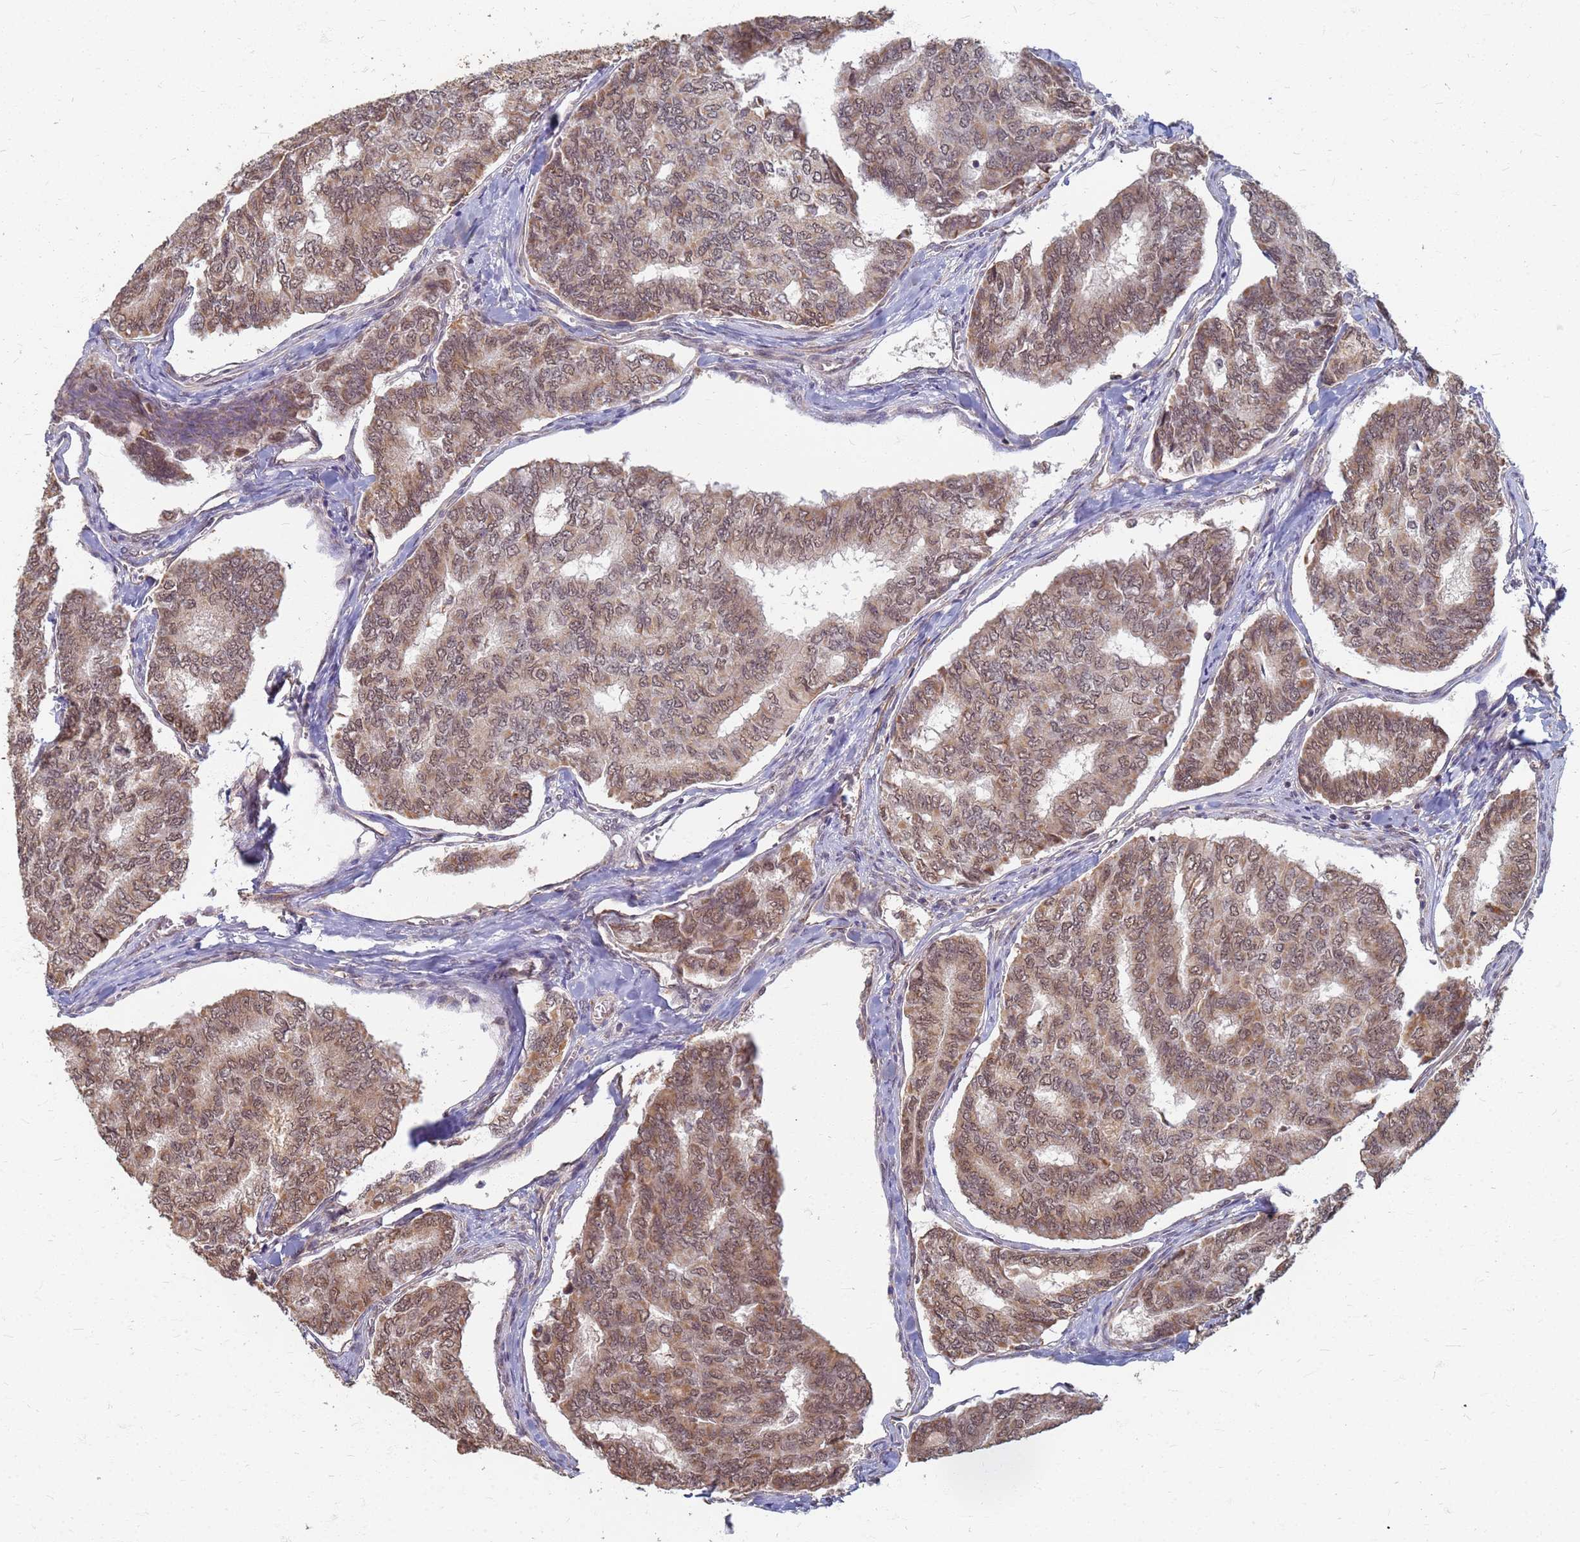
{"staining": {"intensity": "moderate", "quantity": ">75%", "location": "cytoplasmic/membranous,nuclear"}, "tissue": "thyroid cancer", "cell_type": "Tumor cells", "image_type": "cancer", "snomed": [{"axis": "morphology", "description": "Papillary adenocarcinoma, NOS"}, {"axis": "topography", "description": "Thyroid gland"}], "caption": "This histopathology image demonstrates papillary adenocarcinoma (thyroid) stained with IHC to label a protein in brown. The cytoplasmic/membranous and nuclear of tumor cells show moderate positivity for the protein. Nuclei are counter-stained blue.", "gene": "ITGB4", "patient": {"sex": "female", "age": 35}}